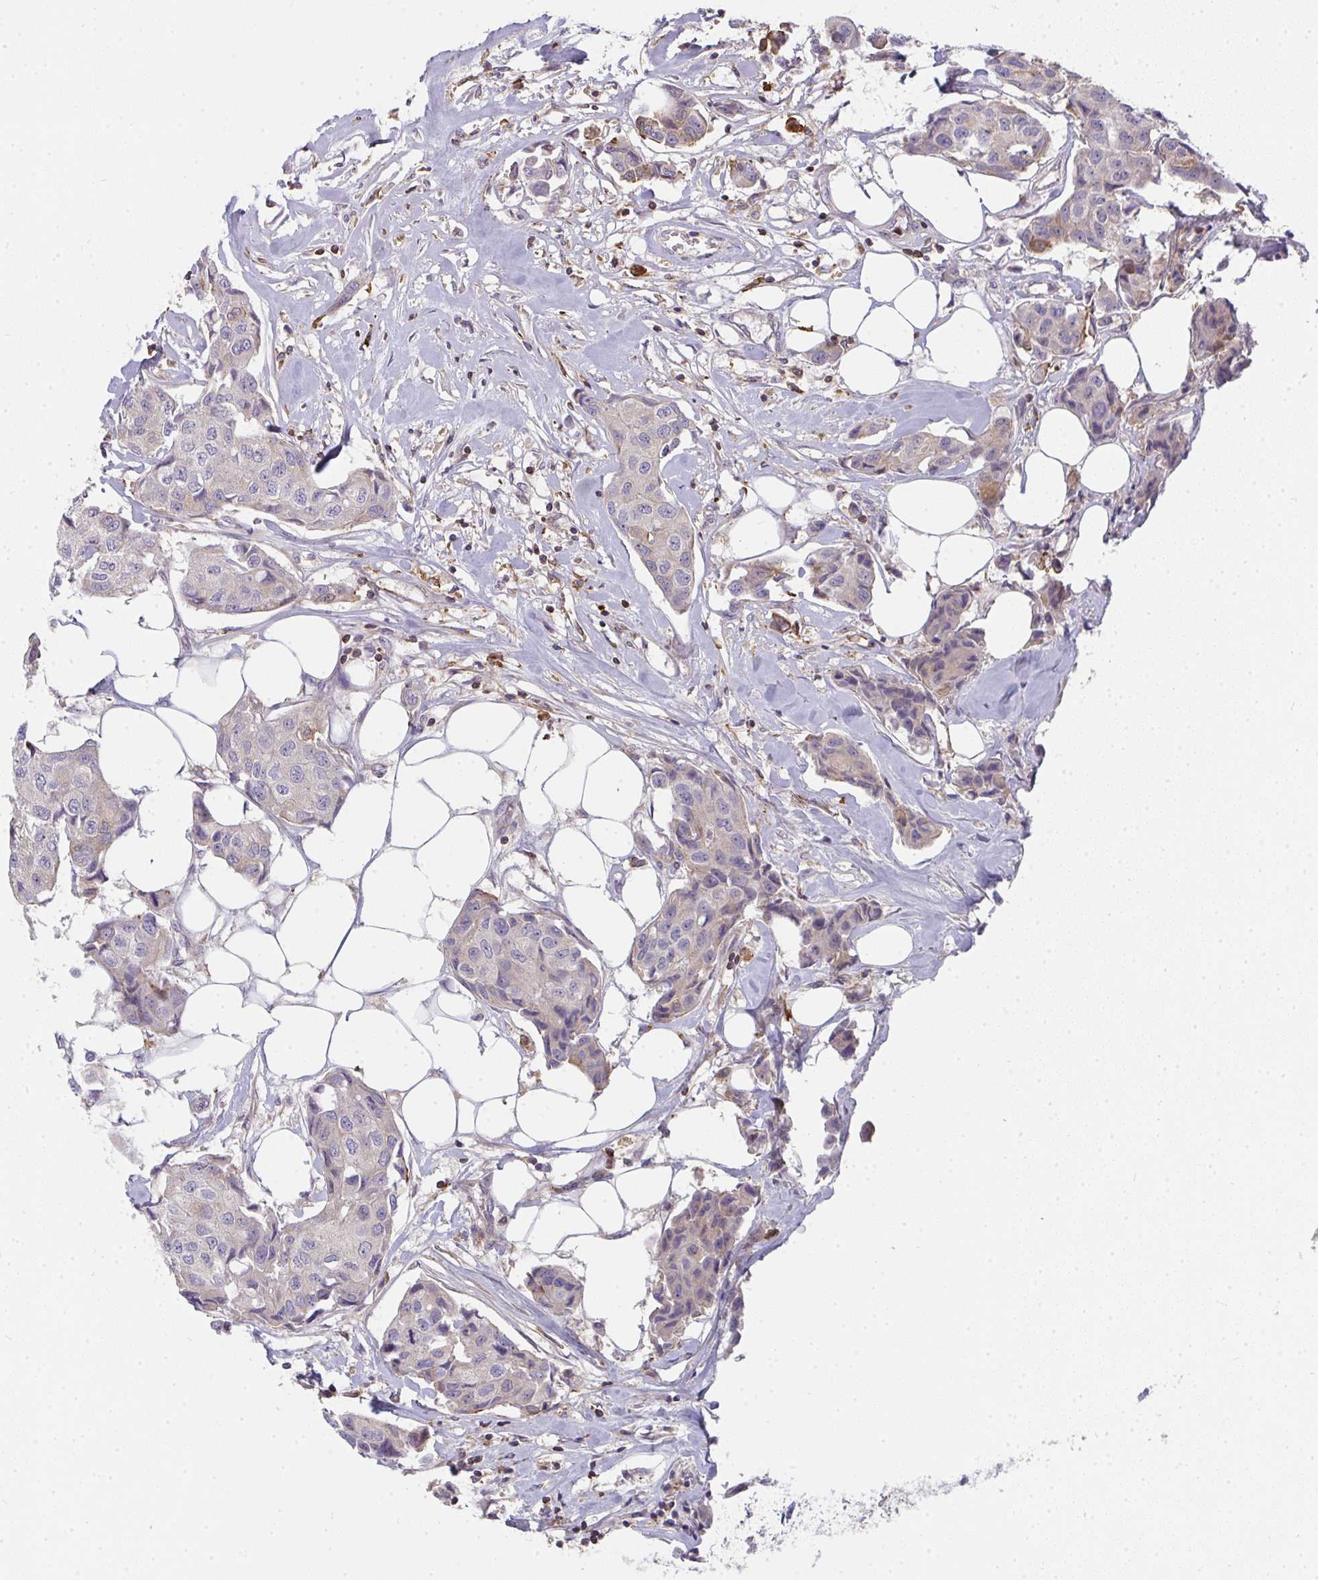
{"staining": {"intensity": "negative", "quantity": "none", "location": "none"}, "tissue": "breast cancer", "cell_type": "Tumor cells", "image_type": "cancer", "snomed": [{"axis": "morphology", "description": "Duct carcinoma"}, {"axis": "topography", "description": "Breast"}, {"axis": "topography", "description": "Lymph node"}], "caption": "Immunohistochemical staining of human breast infiltrating ductal carcinoma demonstrates no significant staining in tumor cells. The staining is performed using DAB brown chromogen with nuclei counter-stained in using hematoxylin.", "gene": "CSF3R", "patient": {"sex": "female", "age": 80}}